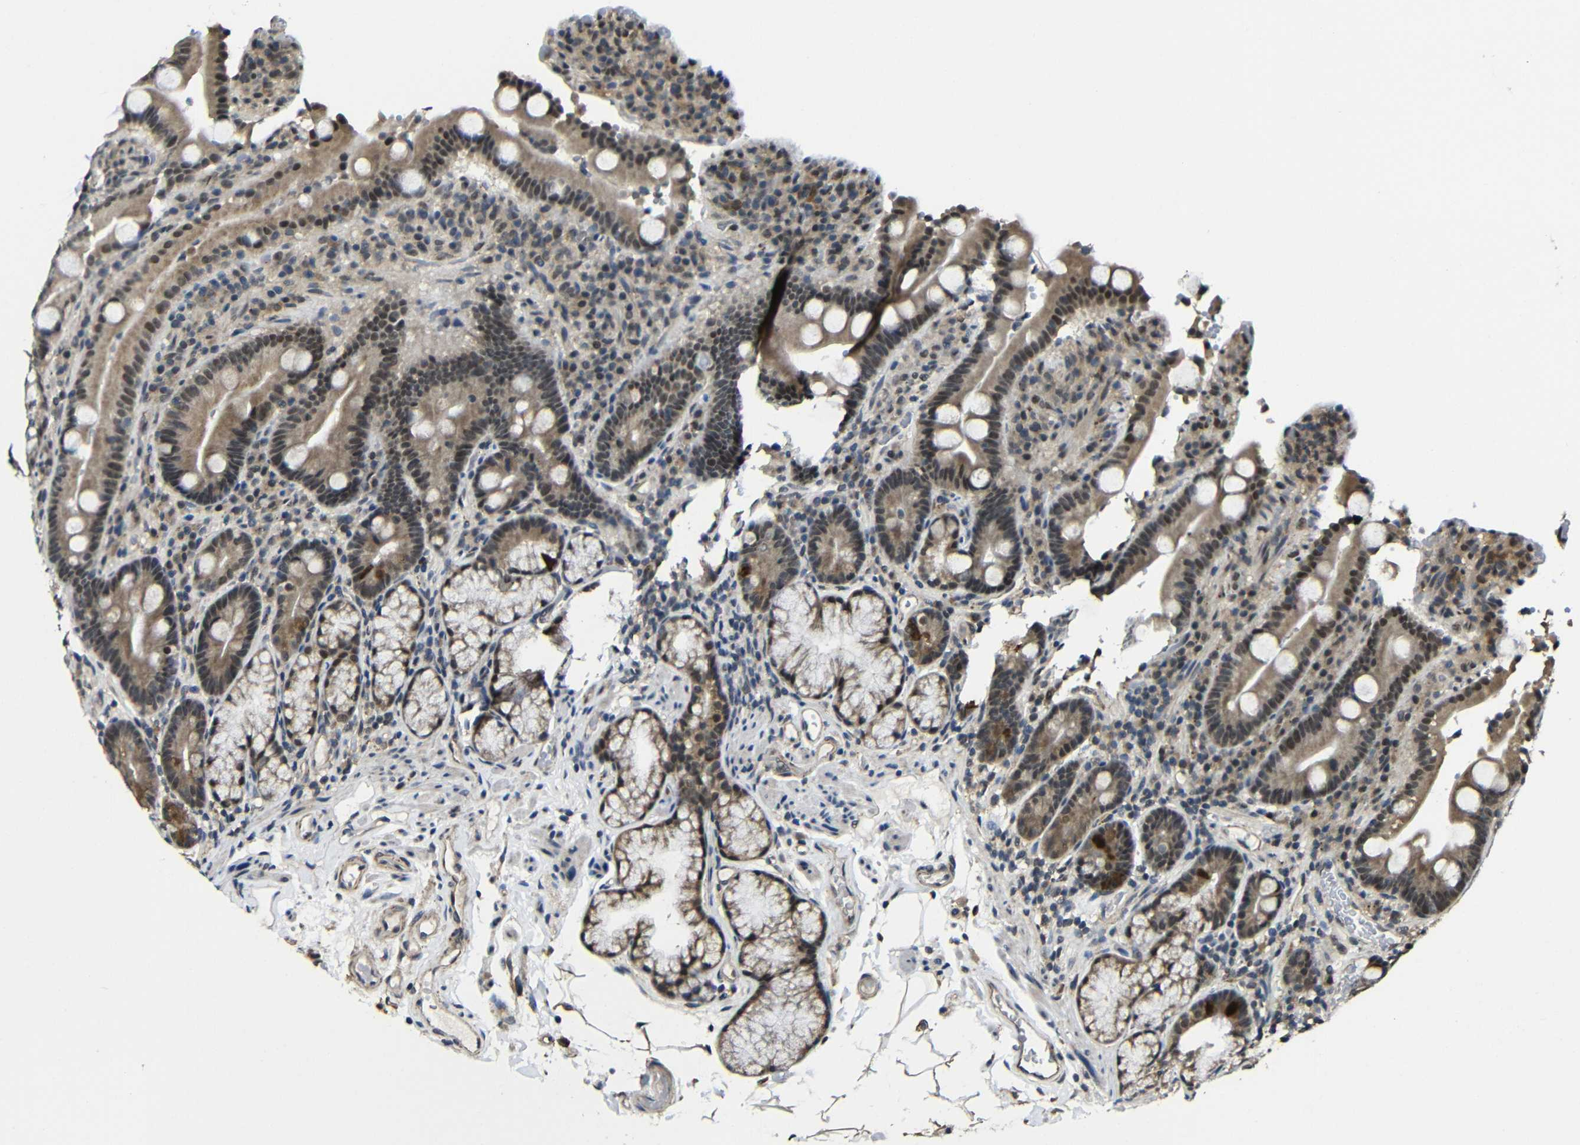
{"staining": {"intensity": "moderate", "quantity": ">75%", "location": "cytoplasmic/membranous,nuclear"}, "tissue": "duodenum", "cell_type": "Glandular cells", "image_type": "normal", "snomed": [{"axis": "morphology", "description": "Normal tissue, NOS"}, {"axis": "topography", "description": "Small intestine, NOS"}], "caption": "Protein staining reveals moderate cytoplasmic/membranous,nuclear staining in about >75% of glandular cells in benign duodenum. (DAB (3,3'-diaminobenzidine) IHC, brown staining for protein, blue staining for nuclei).", "gene": "FAM172A", "patient": {"sex": "female", "age": 71}}